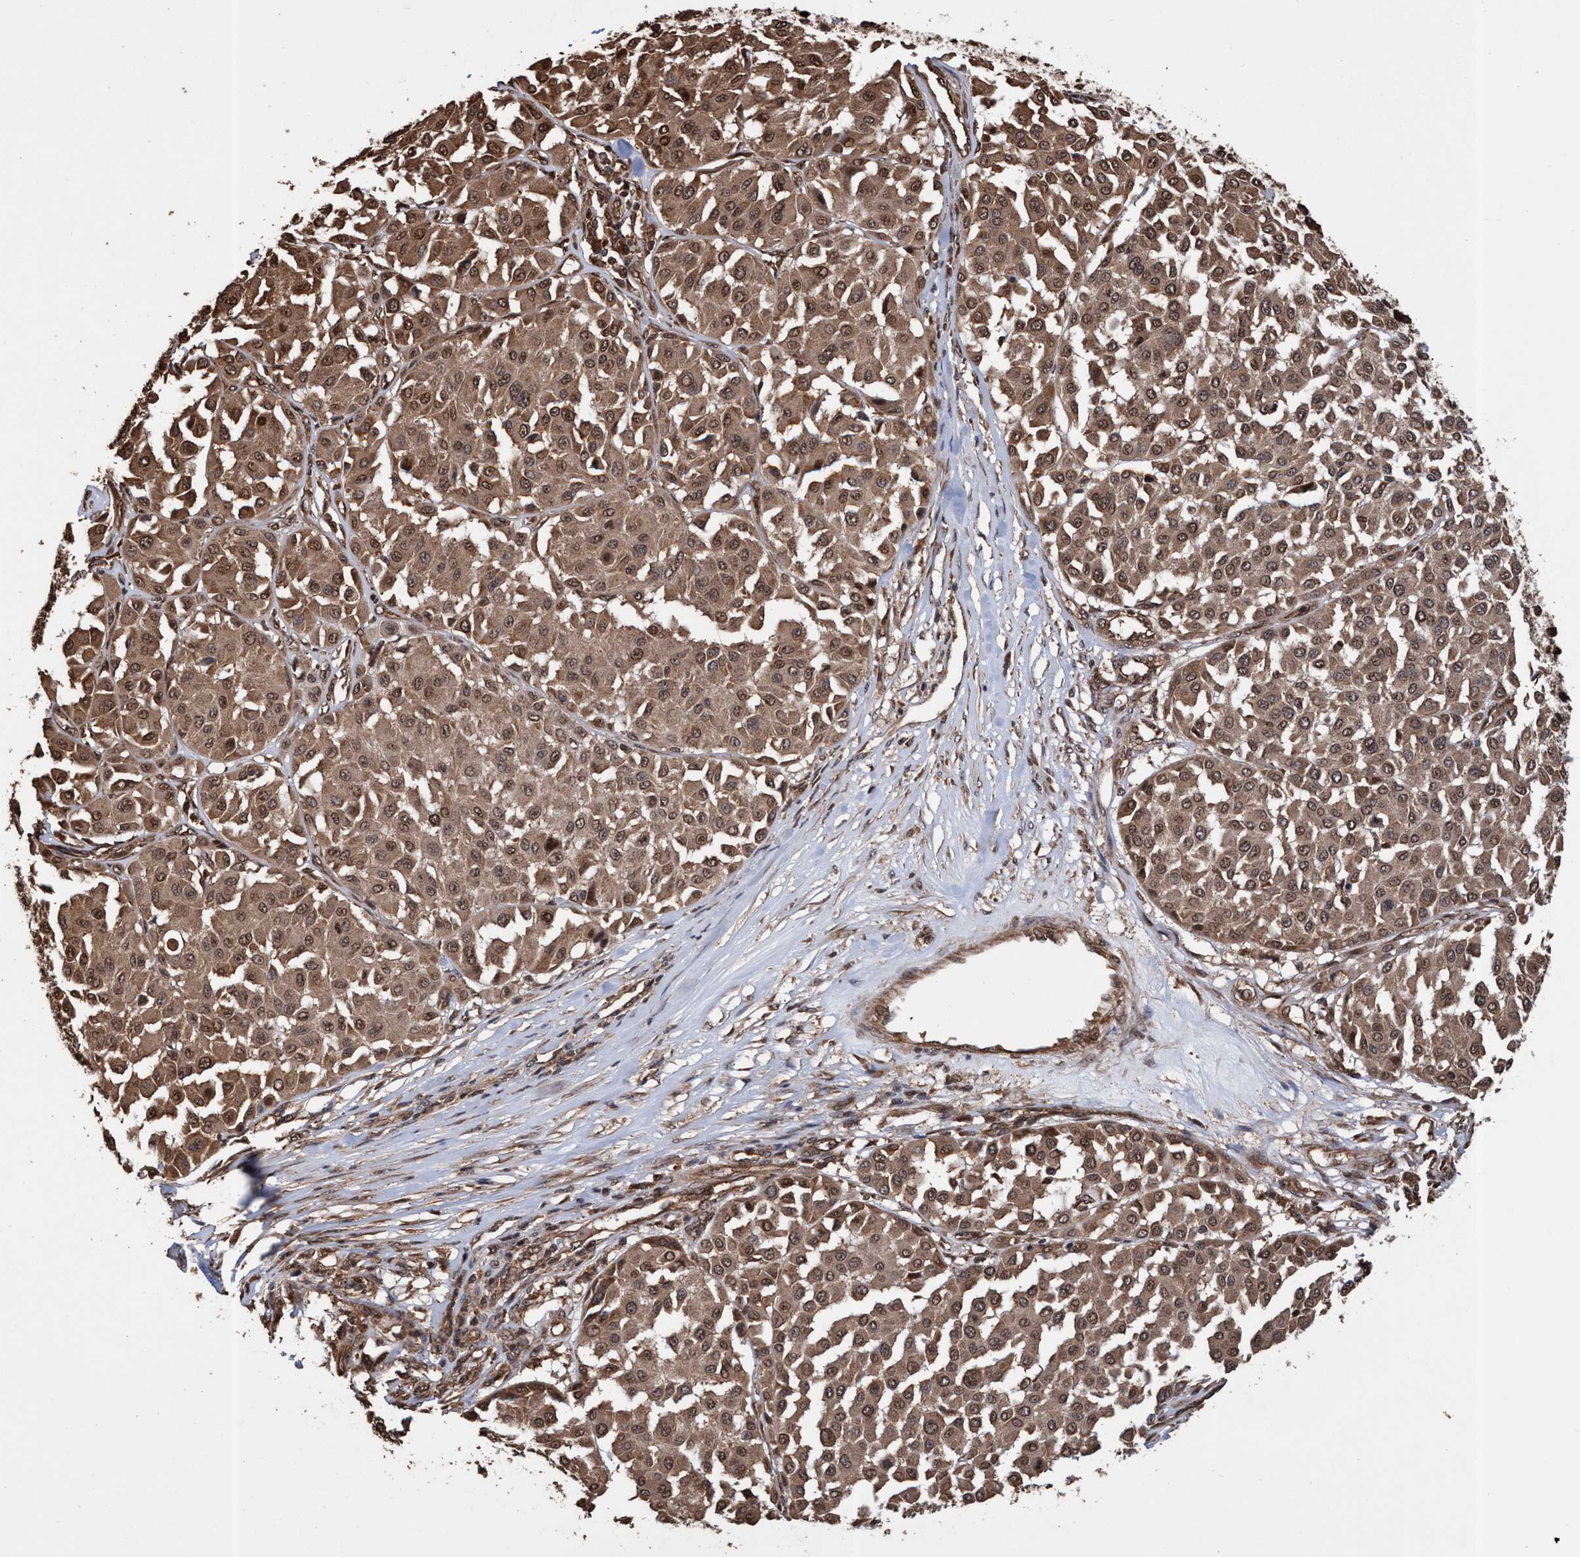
{"staining": {"intensity": "moderate", "quantity": ">75%", "location": "cytoplasmic/membranous,nuclear"}, "tissue": "melanoma", "cell_type": "Tumor cells", "image_type": "cancer", "snomed": [{"axis": "morphology", "description": "Malignant melanoma, Metastatic site"}, {"axis": "topography", "description": "Soft tissue"}], "caption": "Brown immunohistochemical staining in melanoma displays moderate cytoplasmic/membranous and nuclear staining in approximately >75% of tumor cells. (DAB IHC, brown staining for protein, blue staining for nuclei).", "gene": "TRPC7", "patient": {"sex": "male", "age": 41}}